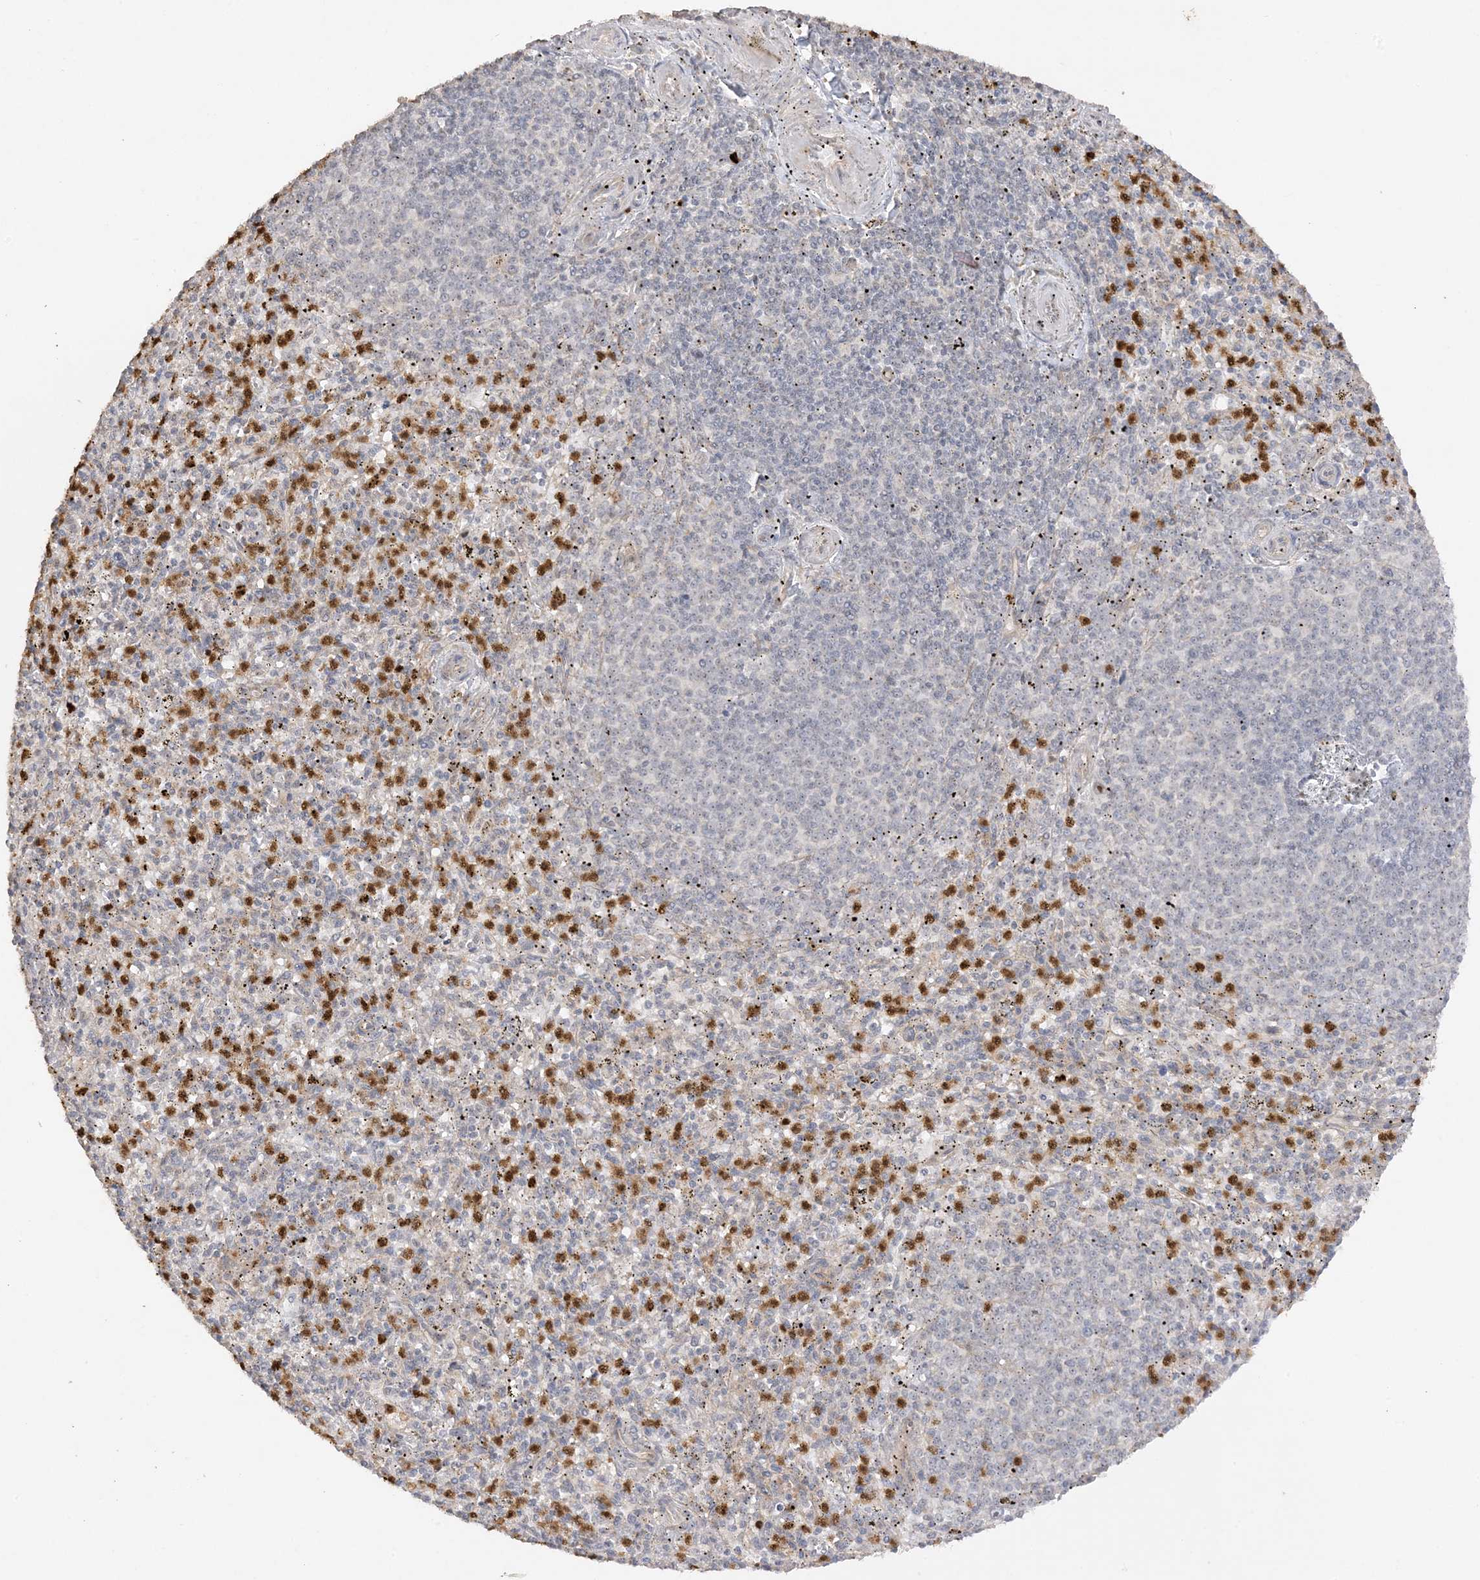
{"staining": {"intensity": "strong", "quantity": "25%-75%", "location": "cytoplasmic/membranous,nuclear"}, "tissue": "spleen", "cell_type": "Cells in red pulp", "image_type": "normal", "snomed": [{"axis": "morphology", "description": "Normal tissue, NOS"}, {"axis": "topography", "description": "Spleen"}], "caption": "Spleen stained with DAB immunohistochemistry (IHC) displays high levels of strong cytoplasmic/membranous,nuclear positivity in approximately 25%-75% of cells in red pulp.", "gene": "DDX18", "patient": {"sex": "male", "age": 72}}